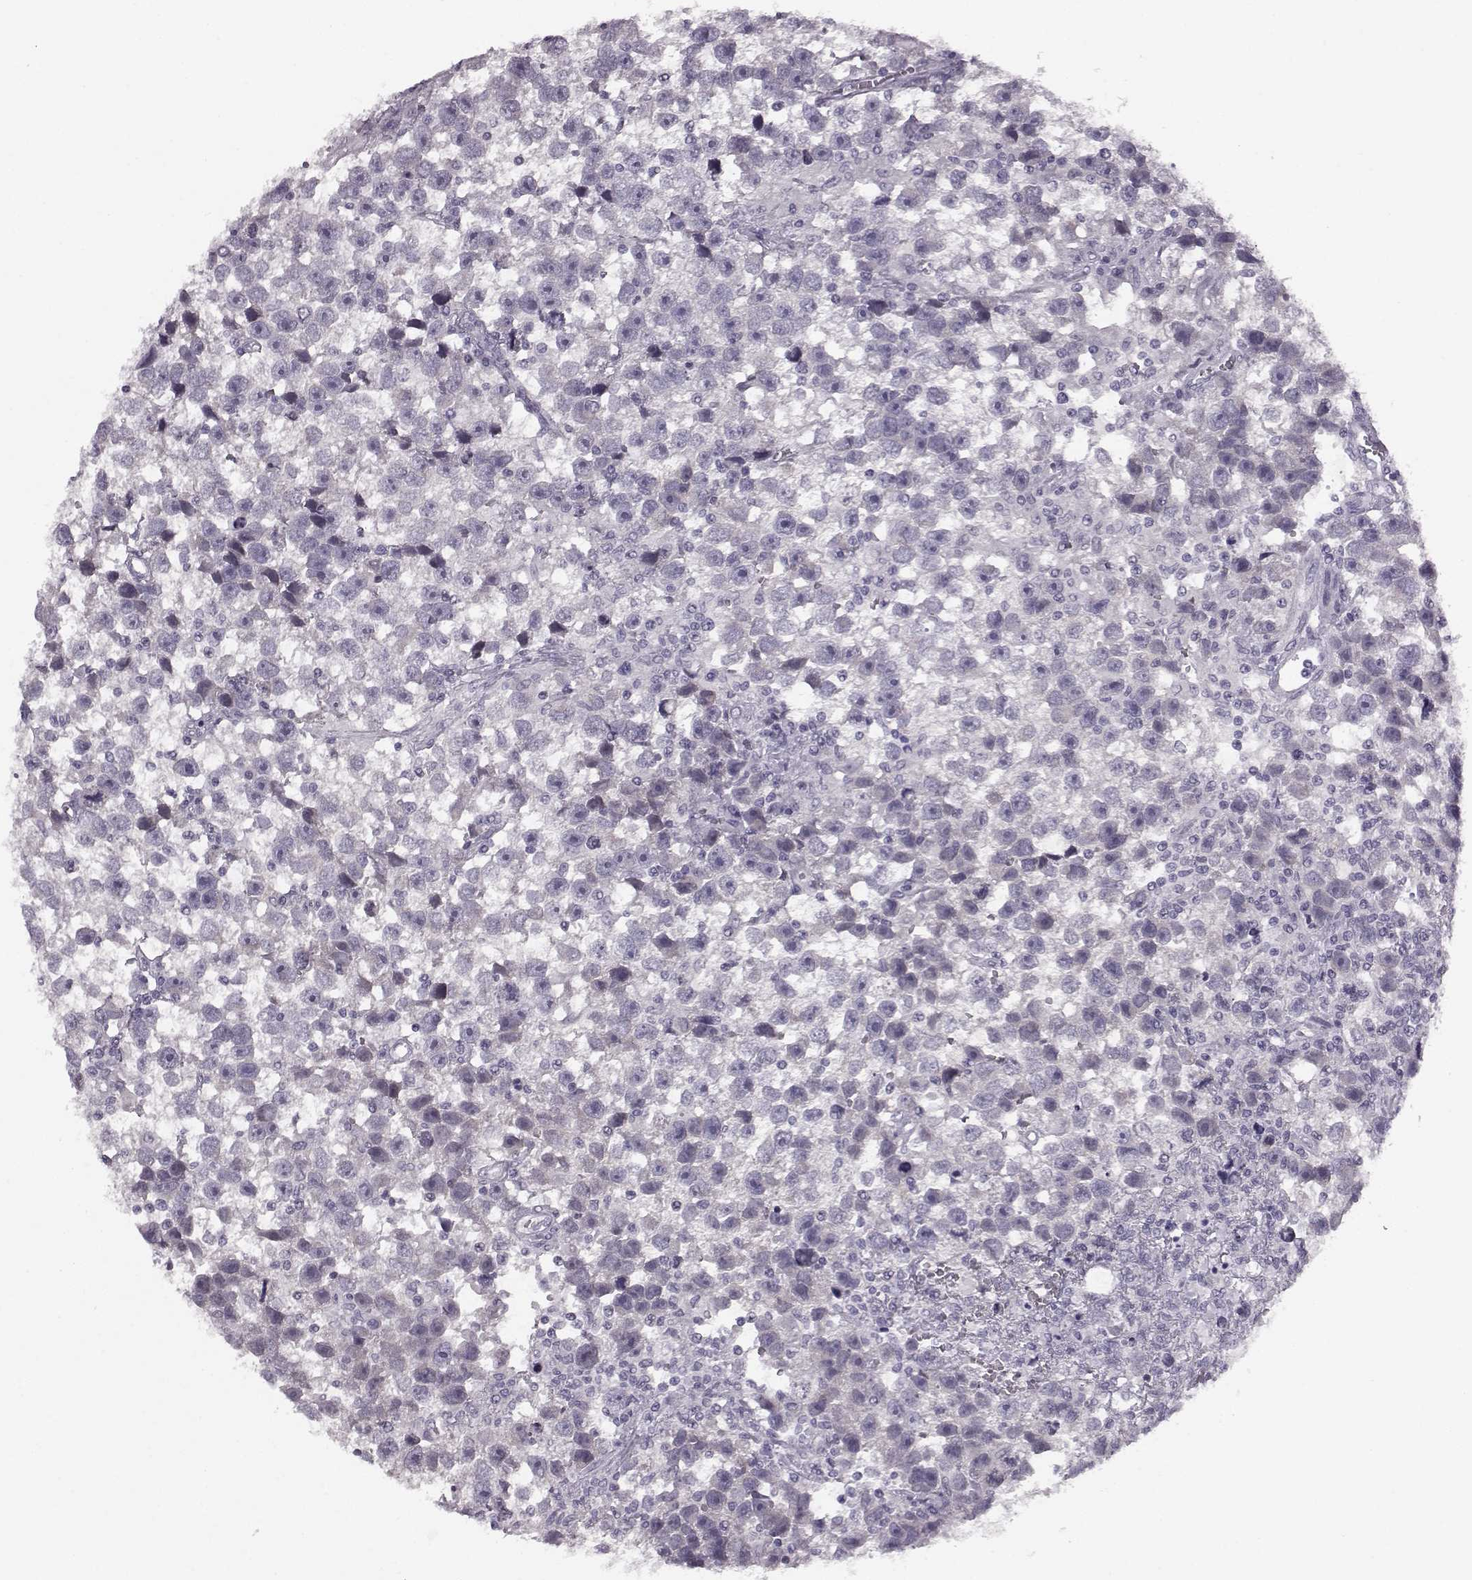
{"staining": {"intensity": "negative", "quantity": "none", "location": "none"}, "tissue": "testis cancer", "cell_type": "Tumor cells", "image_type": "cancer", "snomed": [{"axis": "morphology", "description": "Seminoma, NOS"}, {"axis": "topography", "description": "Testis"}], "caption": "Tumor cells show no significant expression in testis cancer.", "gene": "SEMG2", "patient": {"sex": "male", "age": 43}}